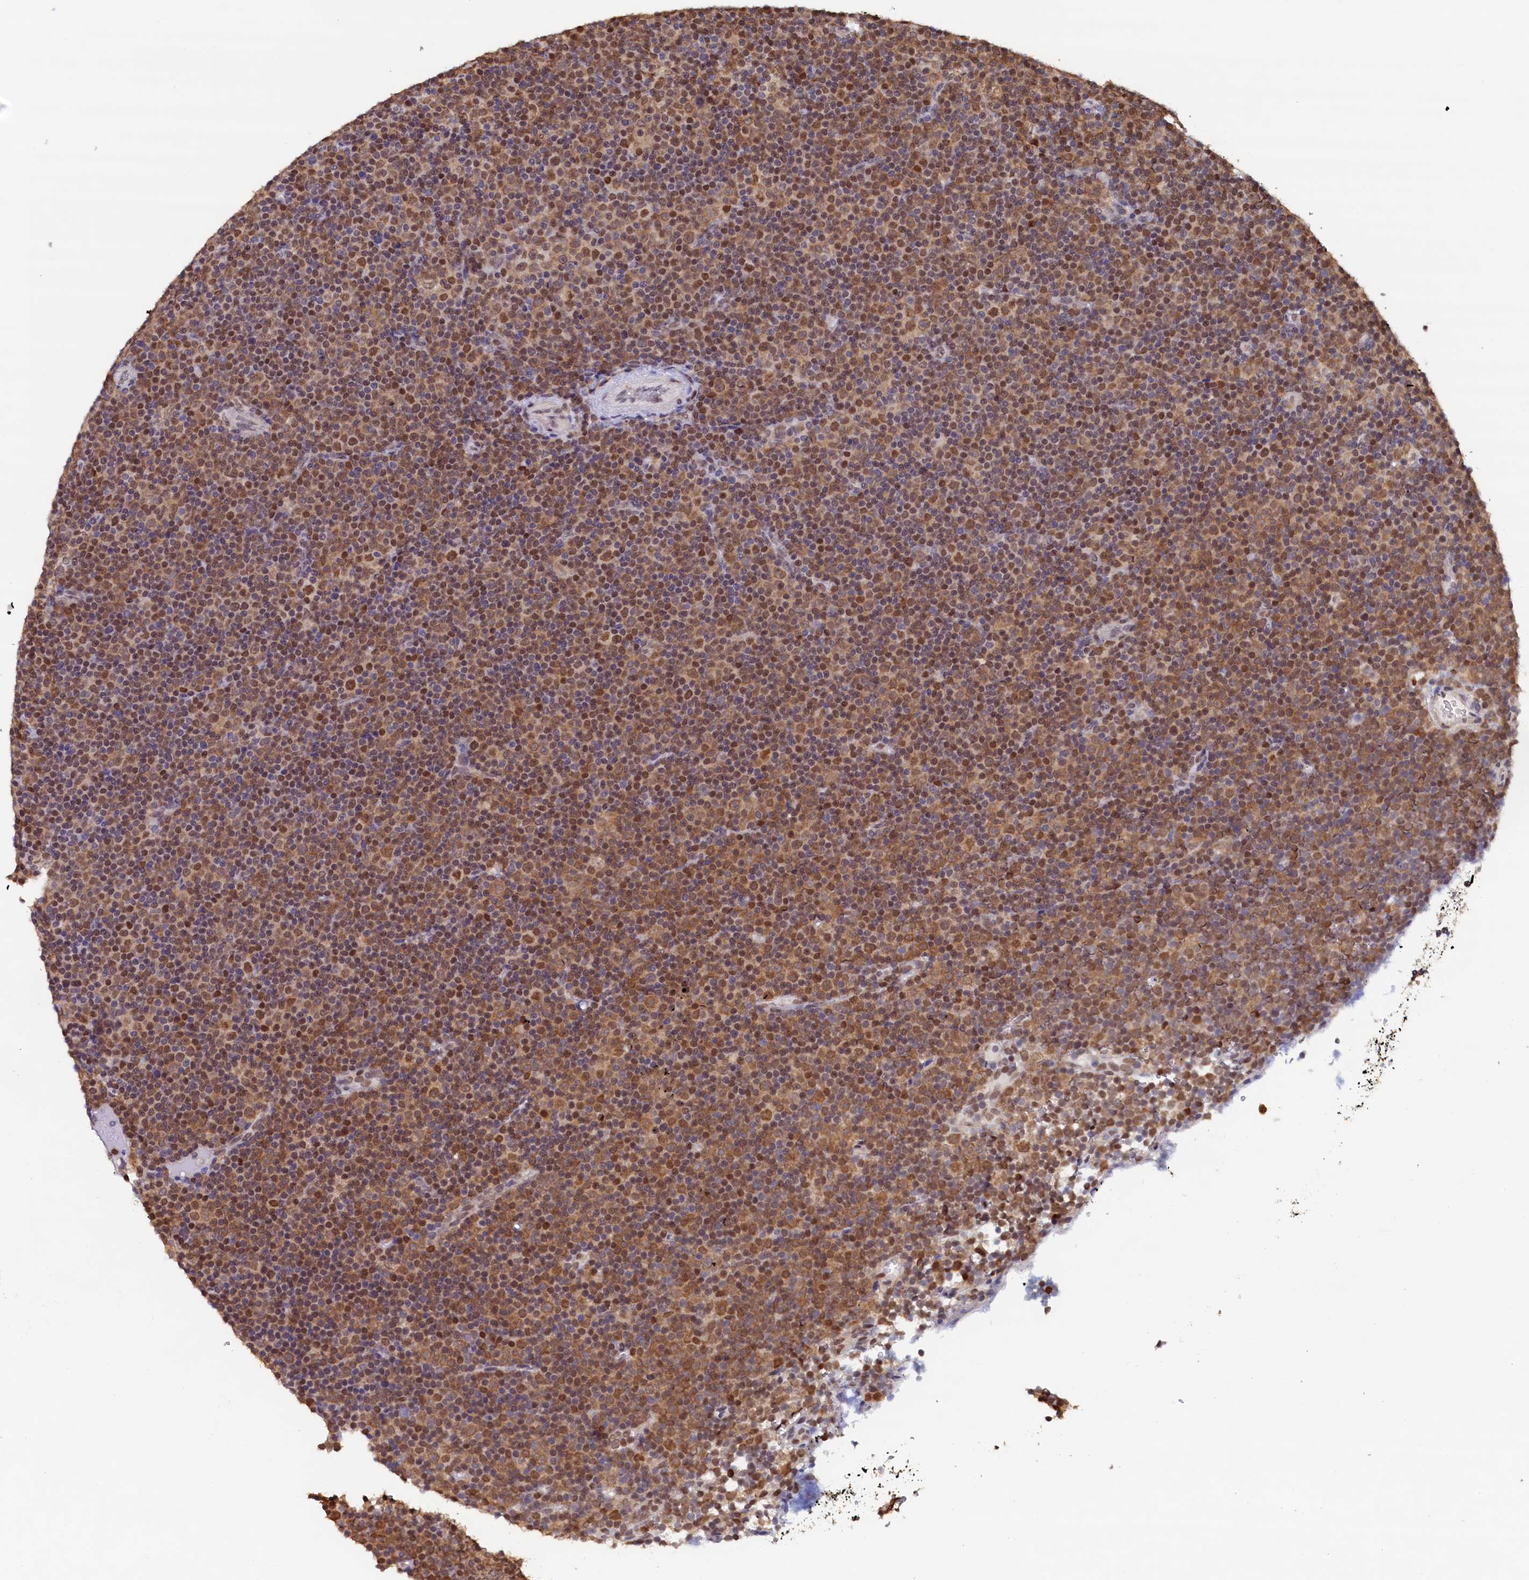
{"staining": {"intensity": "moderate", "quantity": ">75%", "location": "cytoplasmic/membranous,nuclear"}, "tissue": "lymphoma", "cell_type": "Tumor cells", "image_type": "cancer", "snomed": [{"axis": "morphology", "description": "Malignant lymphoma, non-Hodgkin's type, Low grade"}, {"axis": "topography", "description": "Lymph node"}], "caption": "The histopathology image displays a brown stain indicating the presence of a protein in the cytoplasmic/membranous and nuclear of tumor cells in low-grade malignant lymphoma, non-Hodgkin's type.", "gene": "AHCY", "patient": {"sex": "female", "age": 67}}